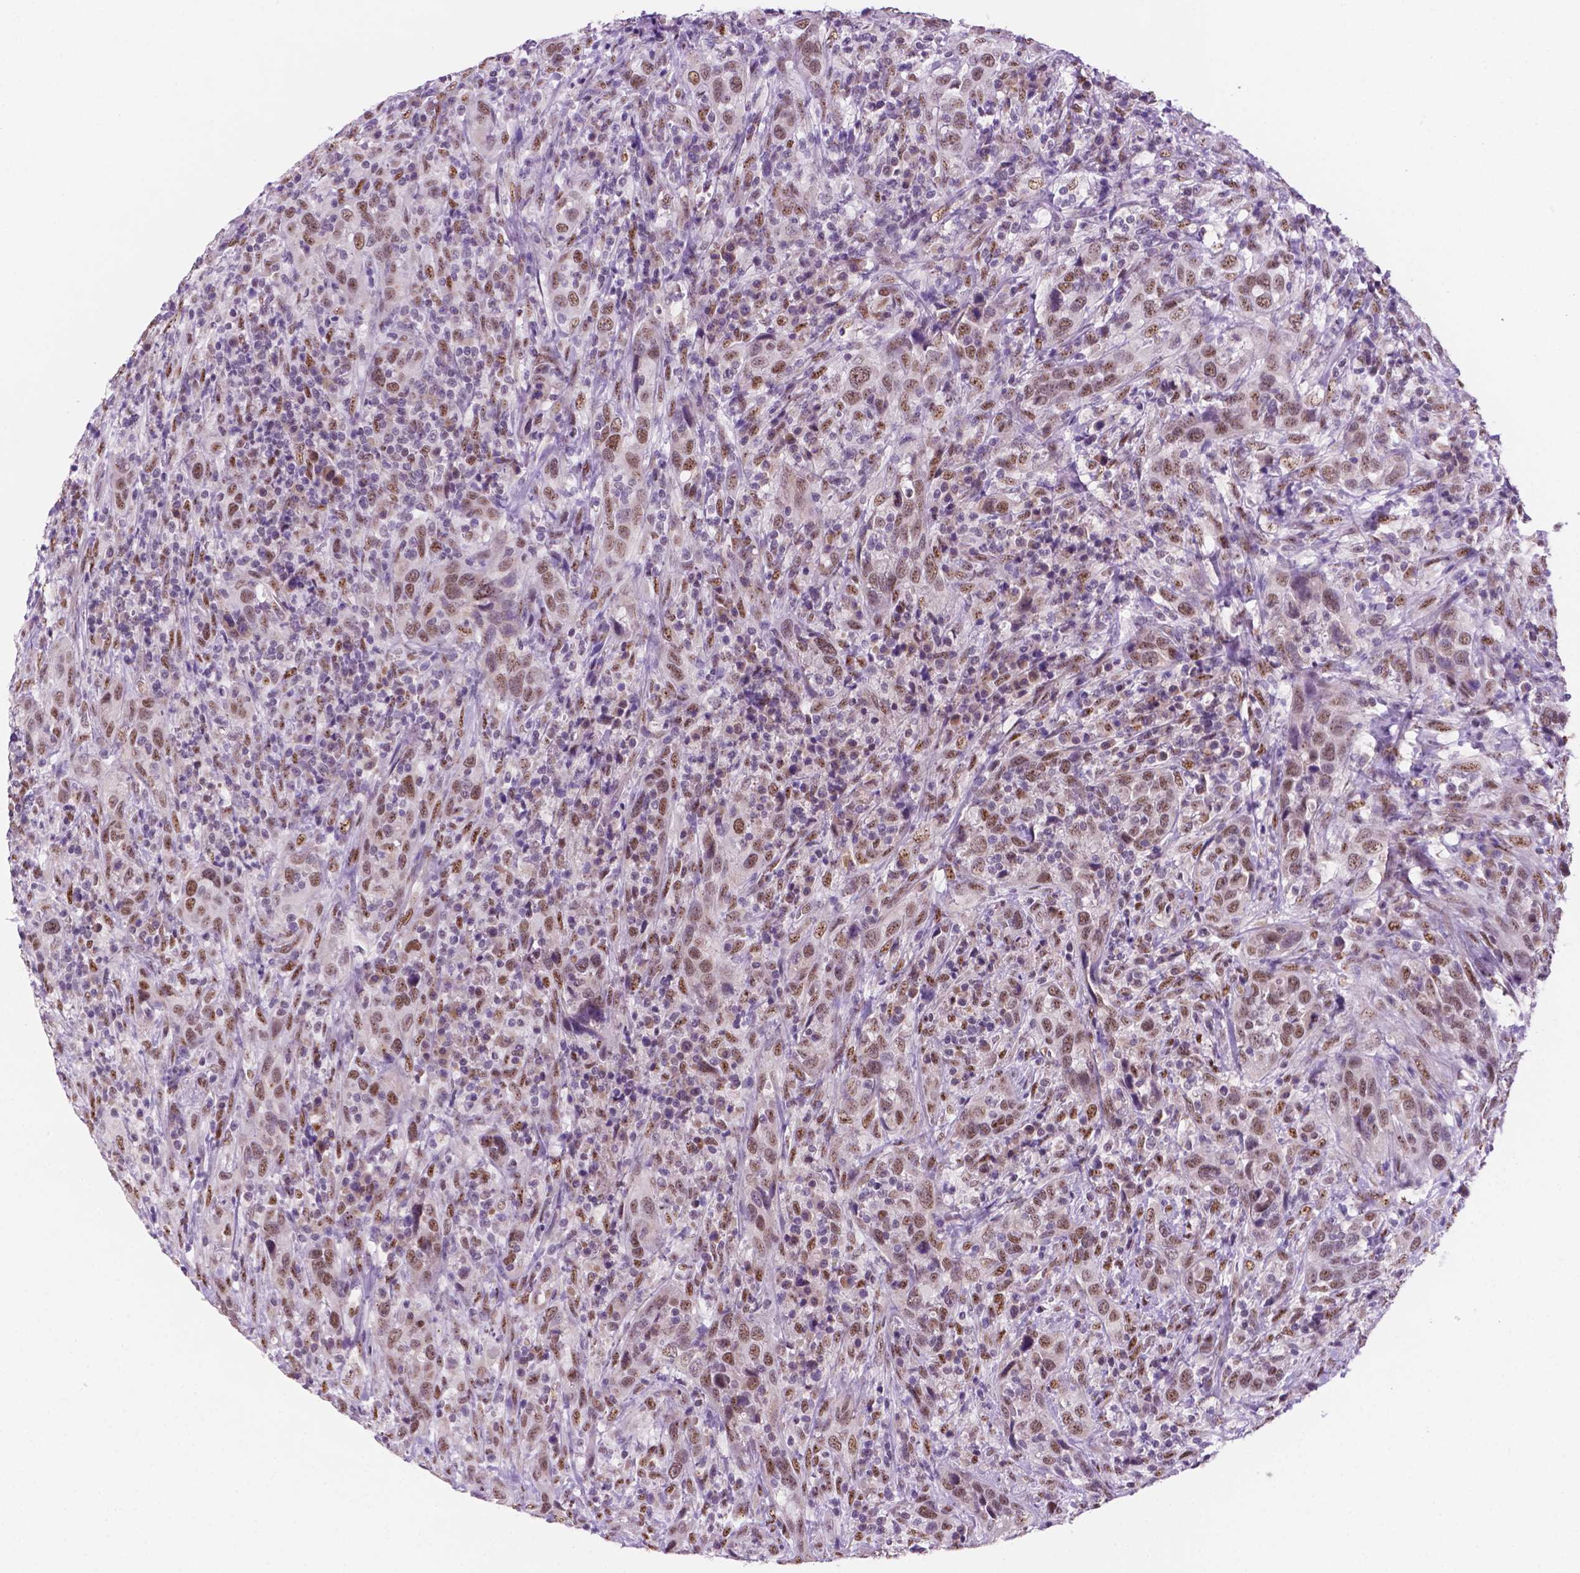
{"staining": {"intensity": "moderate", "quantity": ">75%", "location": "nuclear"}, "tissue": "urothelial cancer", "cell_type": "Tumor cells", "image_type": "cancer", "snomed": [{"axis": "morphology", "description": "Urothelial carcinoma, NOS"}, {"axis": "morphology", "description": "Urothelial carcinoma, High grade"}, {"axis": "topography", "description": "Urinary bladder"}], "caption": "Moderate nuclear protein staining is appreciated in about >75% of tumor cells in urothelial cancer.", "gene": "C18orf21", "patient": {"sex": "female", "age": 64}}